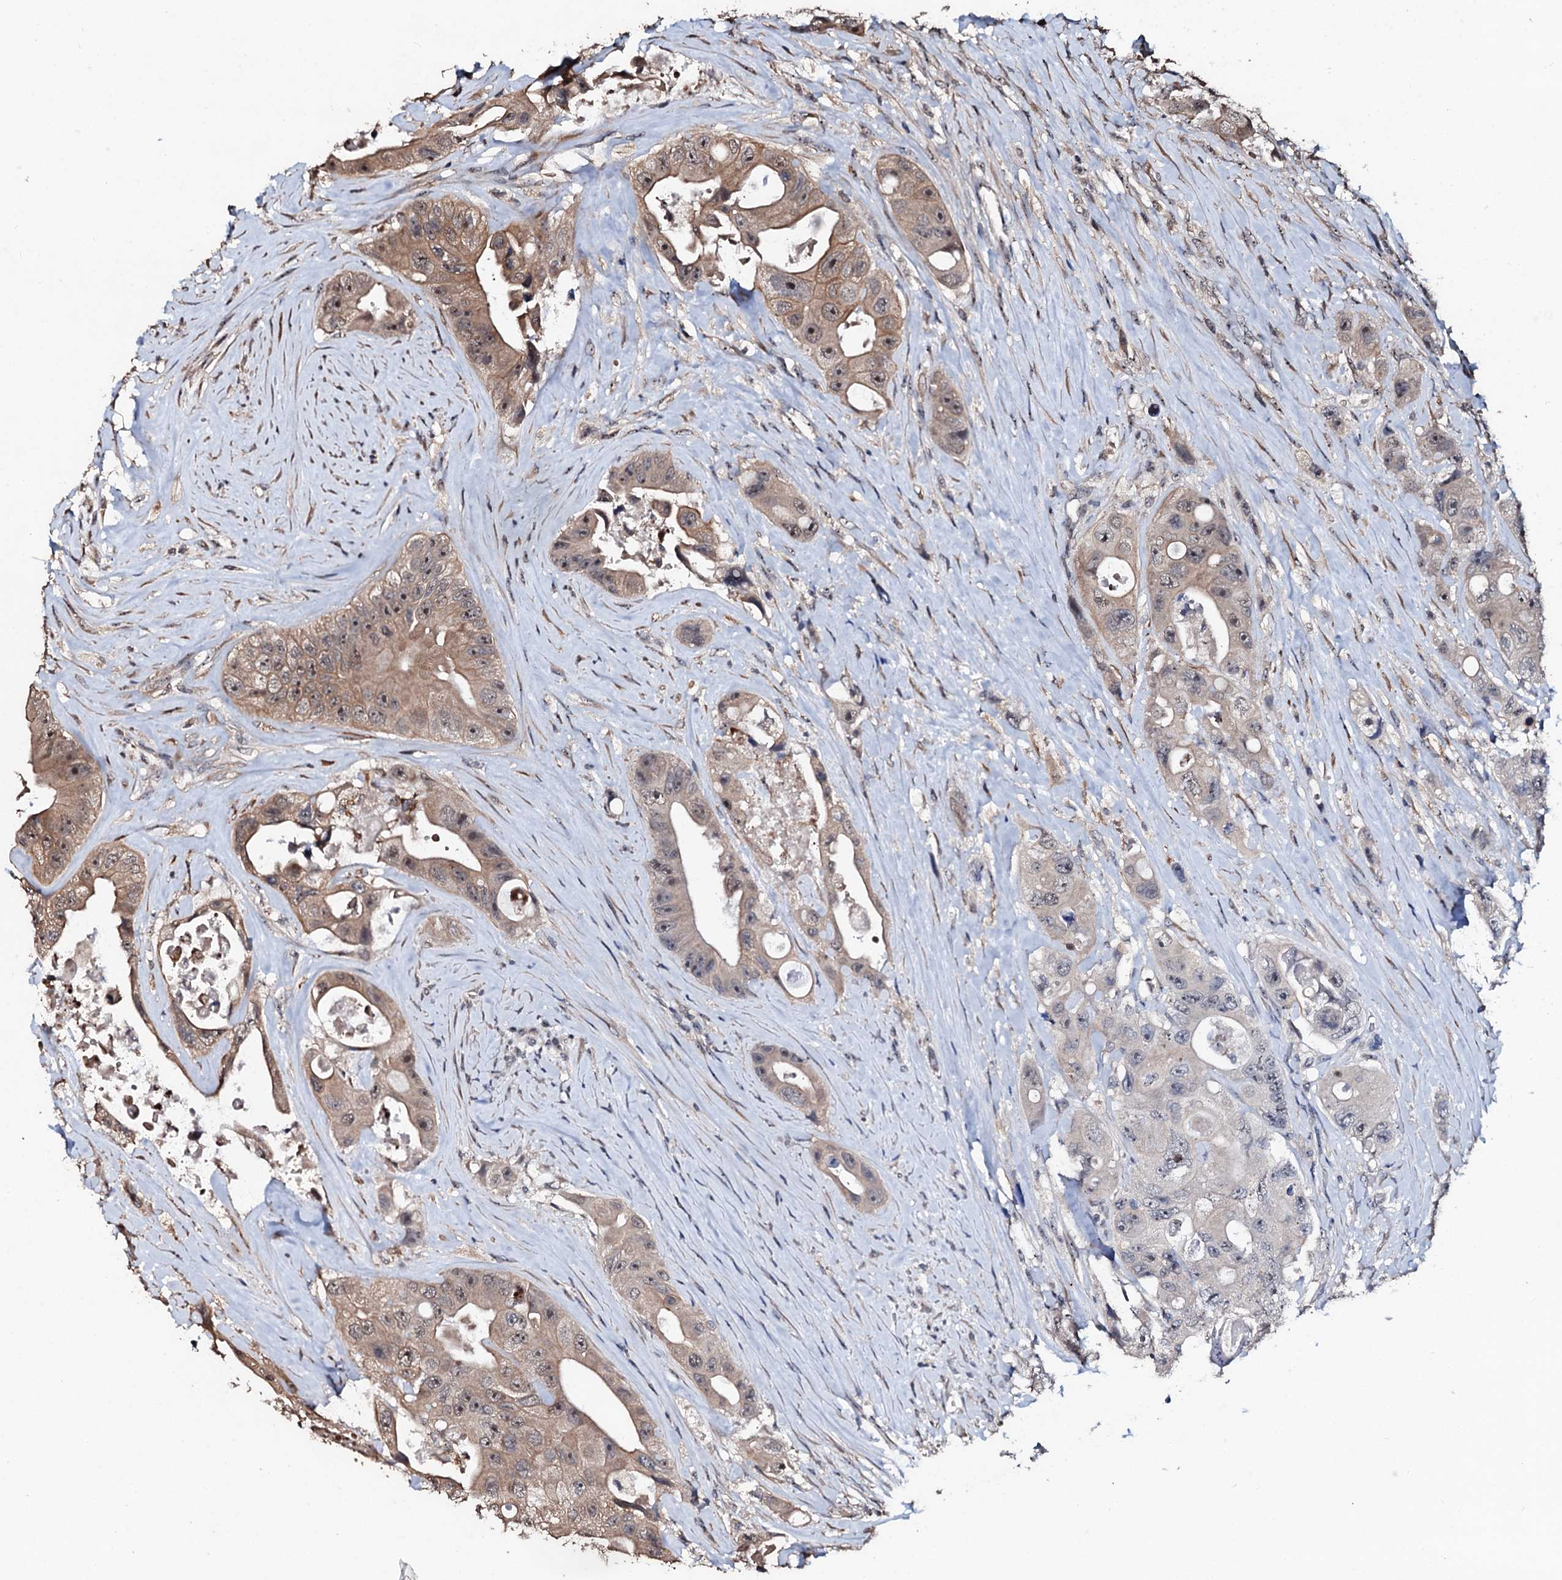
{"staining": {"intensity": "moderate", "quantity": ">75%", "location": "cytoplasmic/membranous,nuclear"}, "tissue": "colorectal cancer", "cell_type": "Tumor cells", "image_type": "cancer", "snomed": [{"axis": "morphology", "description": "Adenocarcinoma, NOS"}, {"axis": "topography", "description": "Colon"}], "caption": "Immunohistochemistry micrograph of human colorectal cancer (adenocarcinoma) stained for a protein (brown), which reveals medium levels of moderate cytoplasmic/membranous and nuclear staining in approximately >75% of tumor cells.", "gene": "SUPT7L", "patient": {"sex": "female", "age": 46}}